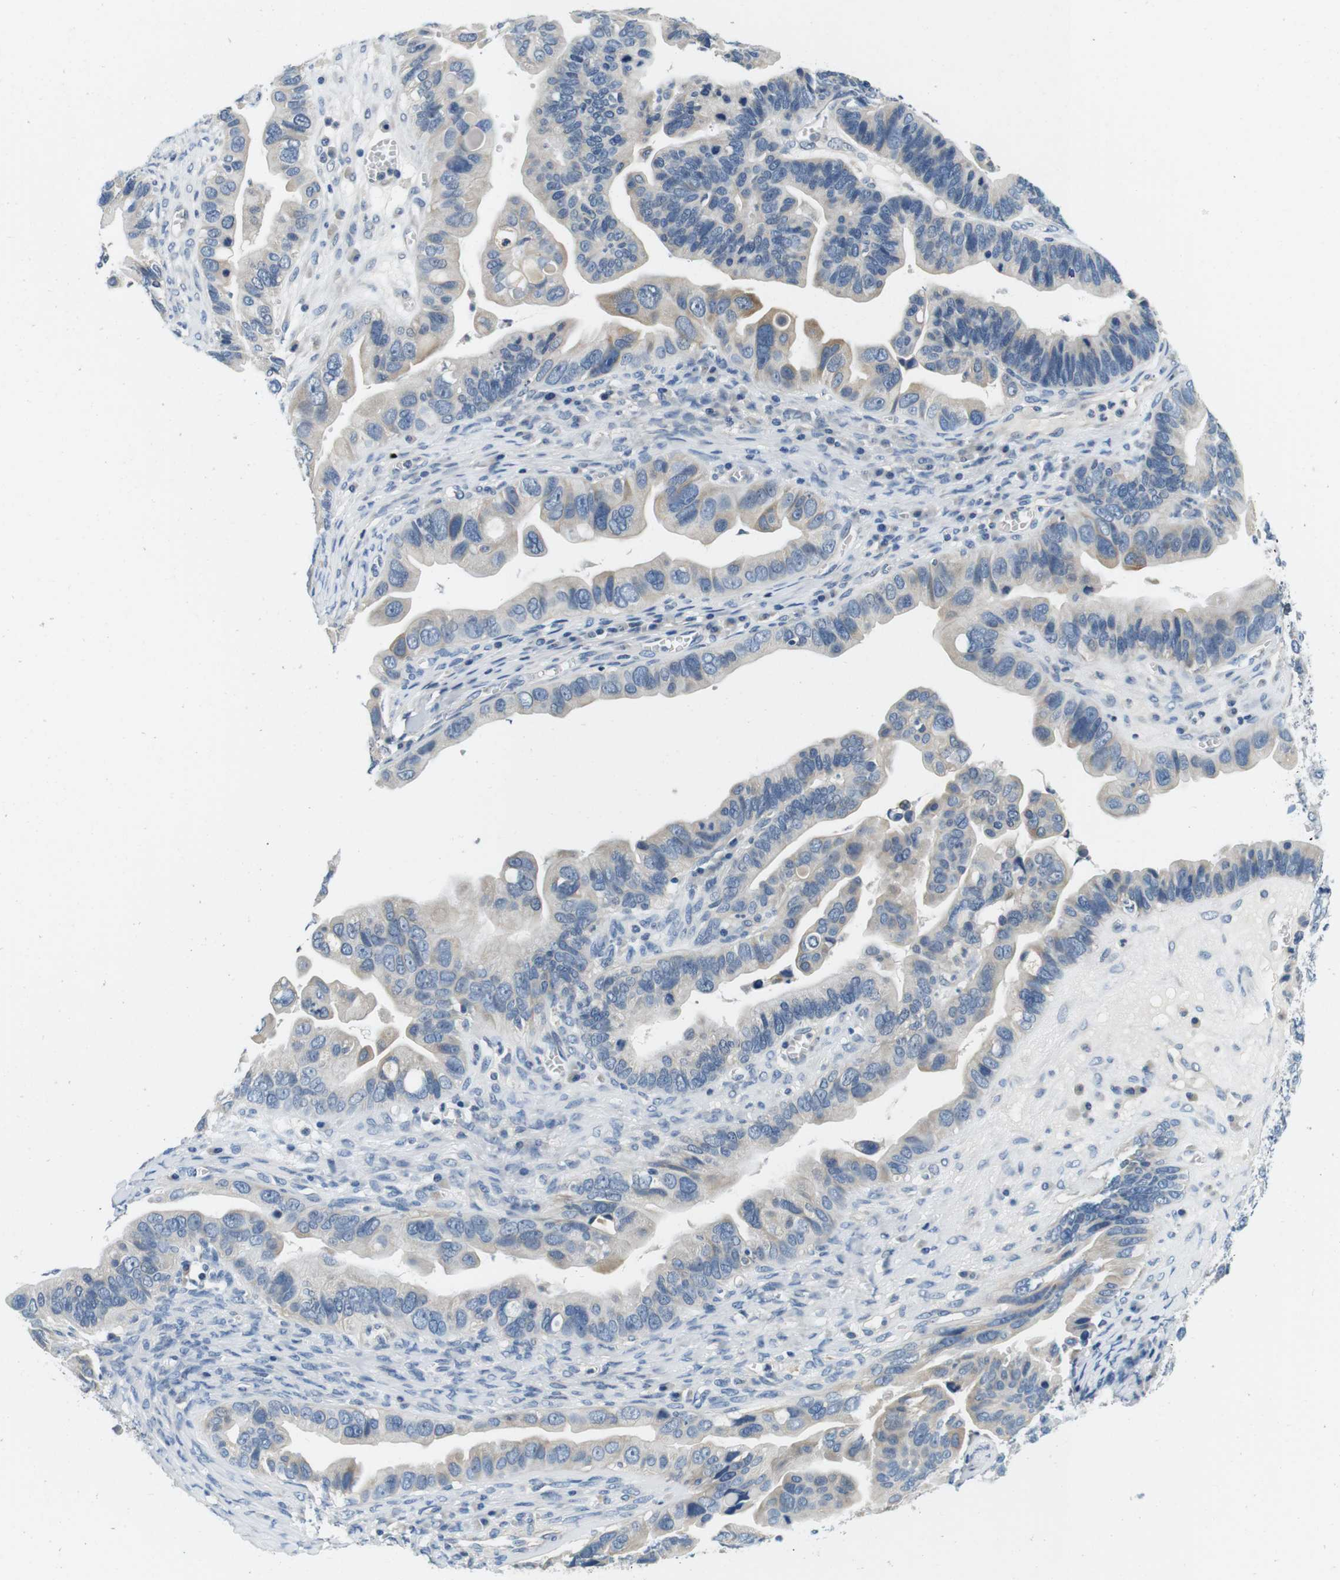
{"staining": {"intensity": "weak", "quantity": "<25%", "location": "cytoplasmic/membranous"}, "tissue": "ovarian cancer", "cell_type": "Tumor cells", "image_type": "cancer", "snomed": [{"axis": "morphology", "description": "Cystadenocarcinoma, serous, NOS"}, {"axis": "topography", "description": "Ovary"}], "caption": "DAB (3,3'-diaminobenzidine) immunohistochemical staining of human serous cystadenocarcinoma (ovarian) reveals no significant staining in tumor cells.", "gene": "DTNA", "patient": {"sex": "female", "age": 56}}